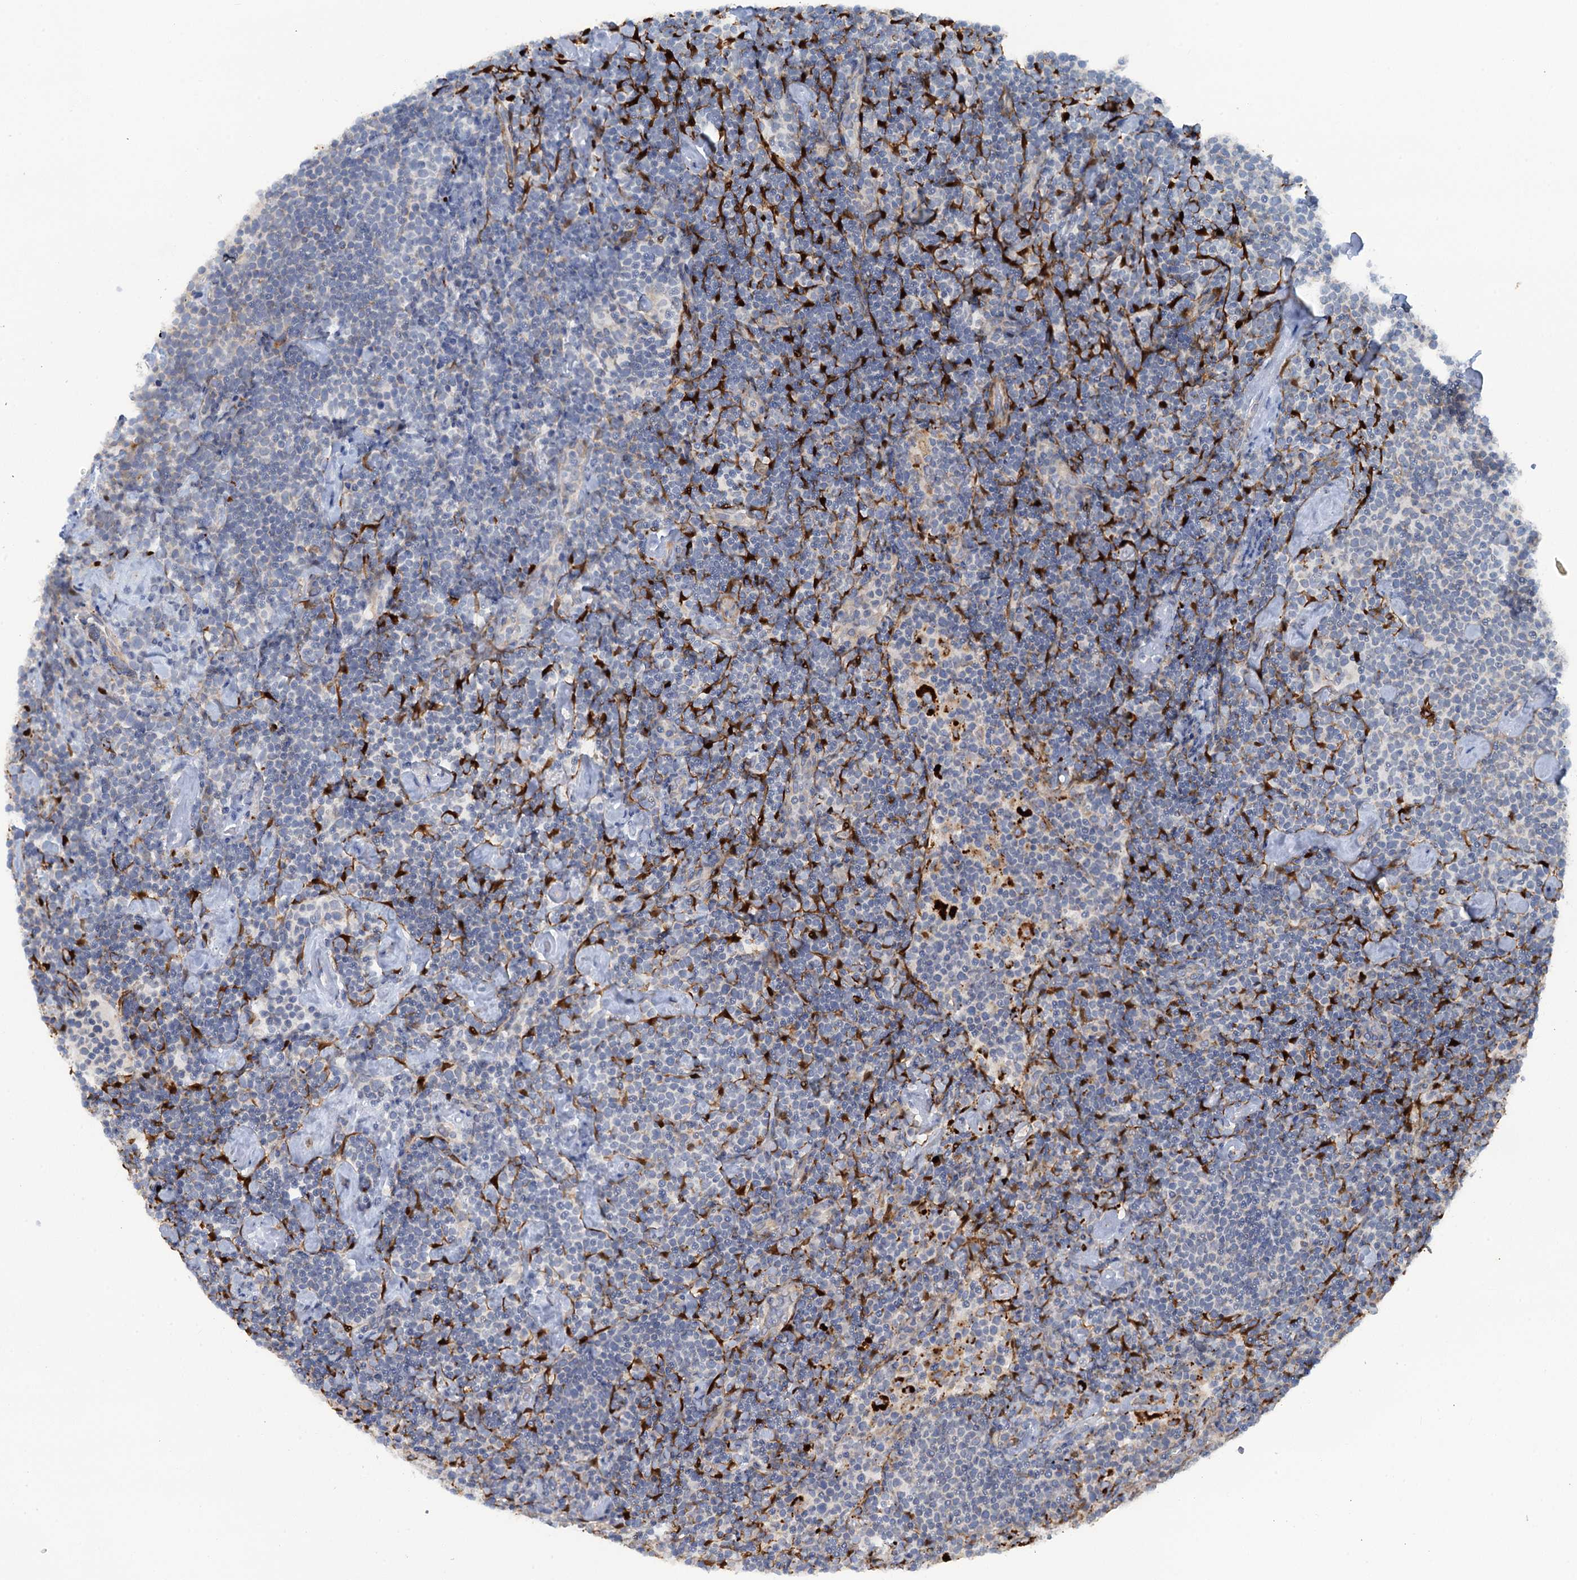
{"staining": {"intensity": "negative", "quantity": "none", "location": "none"}, "tissue": "lymphoma", "cell_type": "Tumor cells", "image_type": "cancer", "snomed": [{"axis": "morphology", "description": "Malignant lymphoma, non-Hodgkin's type, High grade"}, {"axis": "topography", "description": "Lymph node"}], "caption": "High power microscopy photomicrograph of an IHC histopathology image of malignant lymphoma, non-Hodgkin's type (high-grade), revealing no significant staining in tumor cells.", "gene": "POGLUT3", "patient": {"sex": "male", "age": 61}}